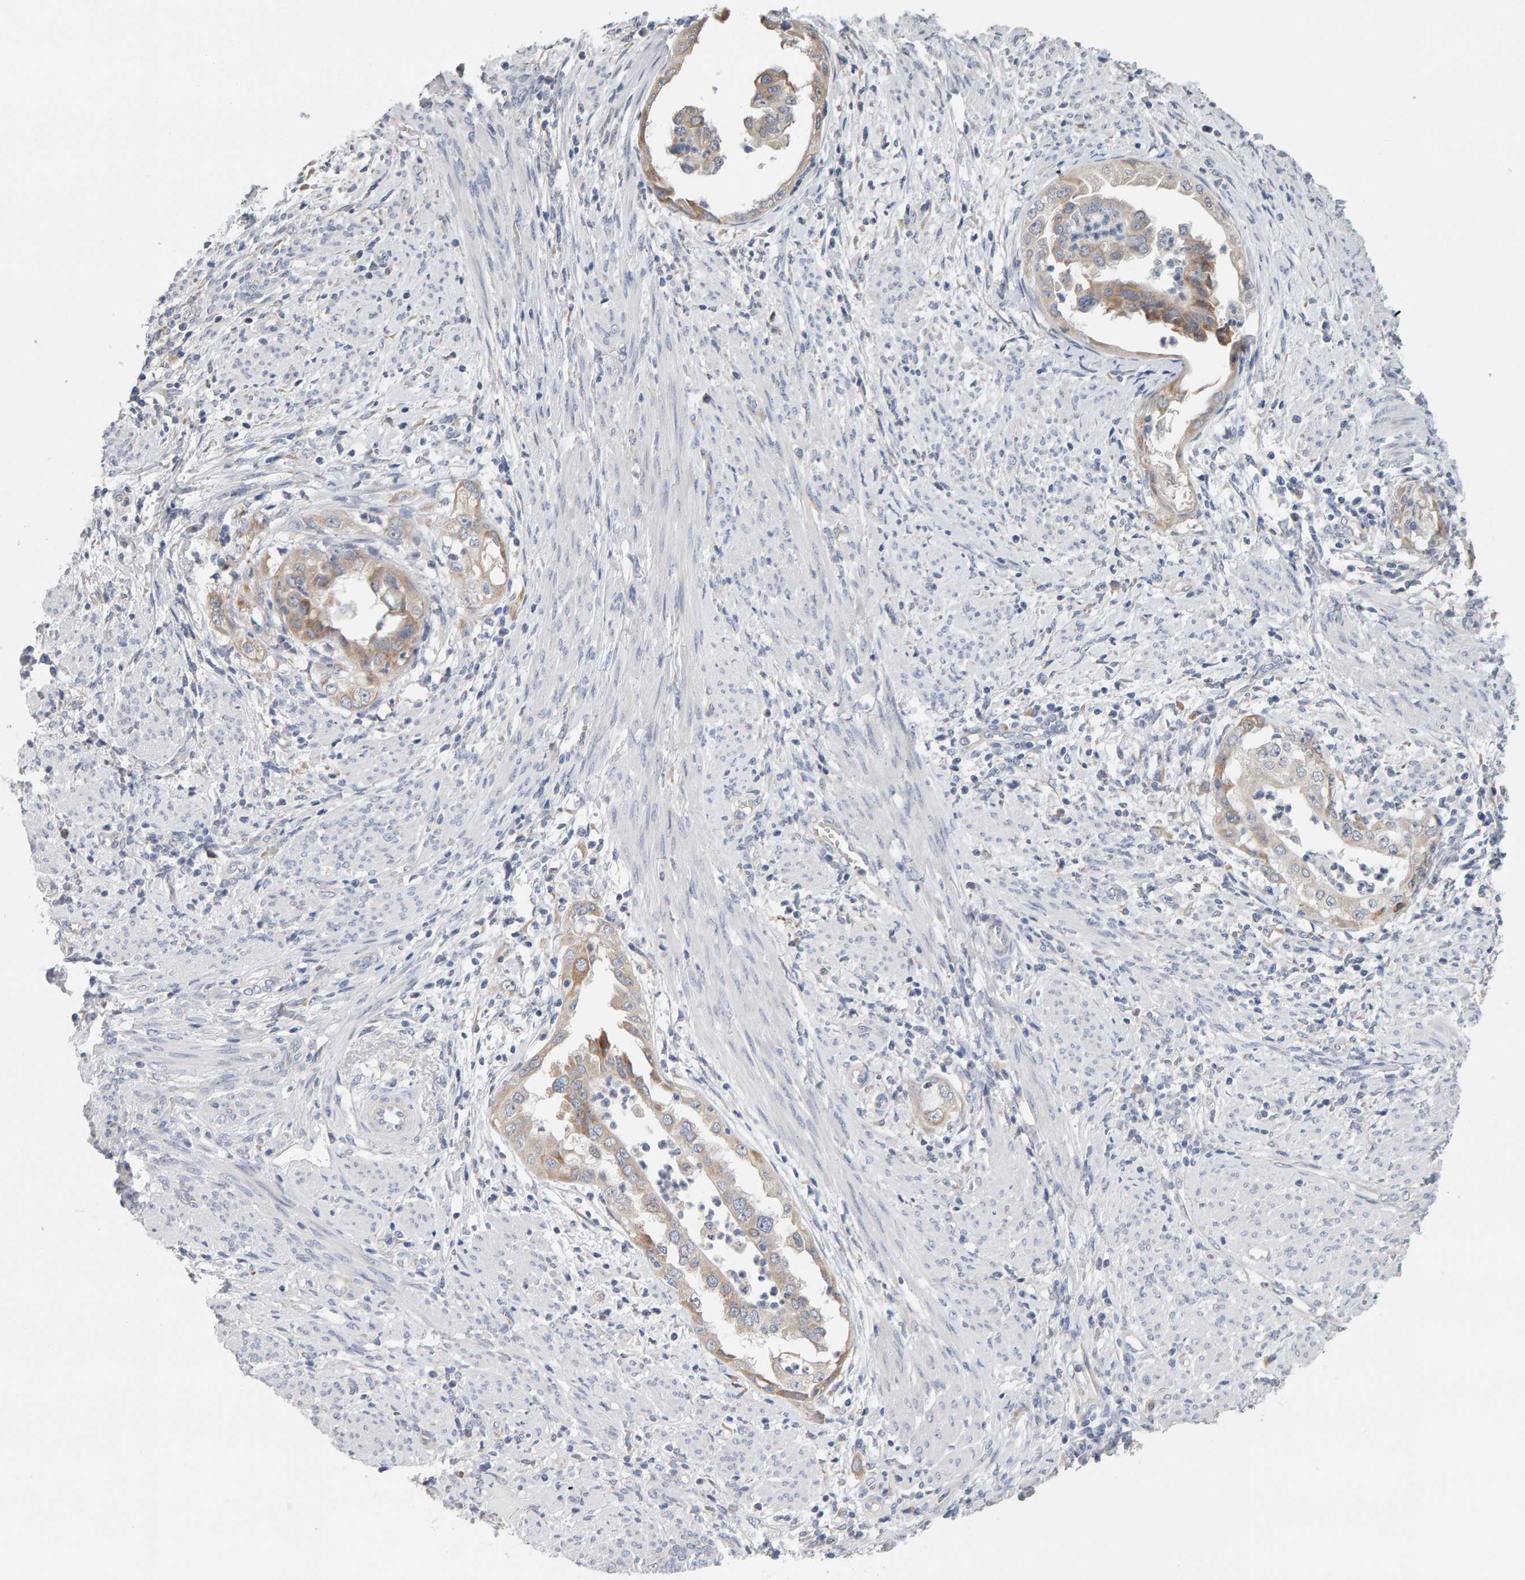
{"staining": {"intensity": "weak", "quantity": "25%-75%", "location": "cytoplasmic/membranous"}, "tissue": "endometrial cancer", "cell_type": "Tumor cells", "image_type": "cancer", "snomed": [{"axis": "morphology", "description": "Adenocarcinoma, NOS"}, {"axis": "topography", "description": "Endometrium"}], "caption": "Immunohistochemistry (IHC) image of neoplastic tissue: adenocarcinoma (endometrial) stained using IHC reveals low levels of weak protein expression localized specifically in the cytoplasmic/membranous of tumor cells, appearing as a cytoplasmic/membranous brown color.", "gene": "ADHFE1", "patient": {"sex": "female", "age": 85}}